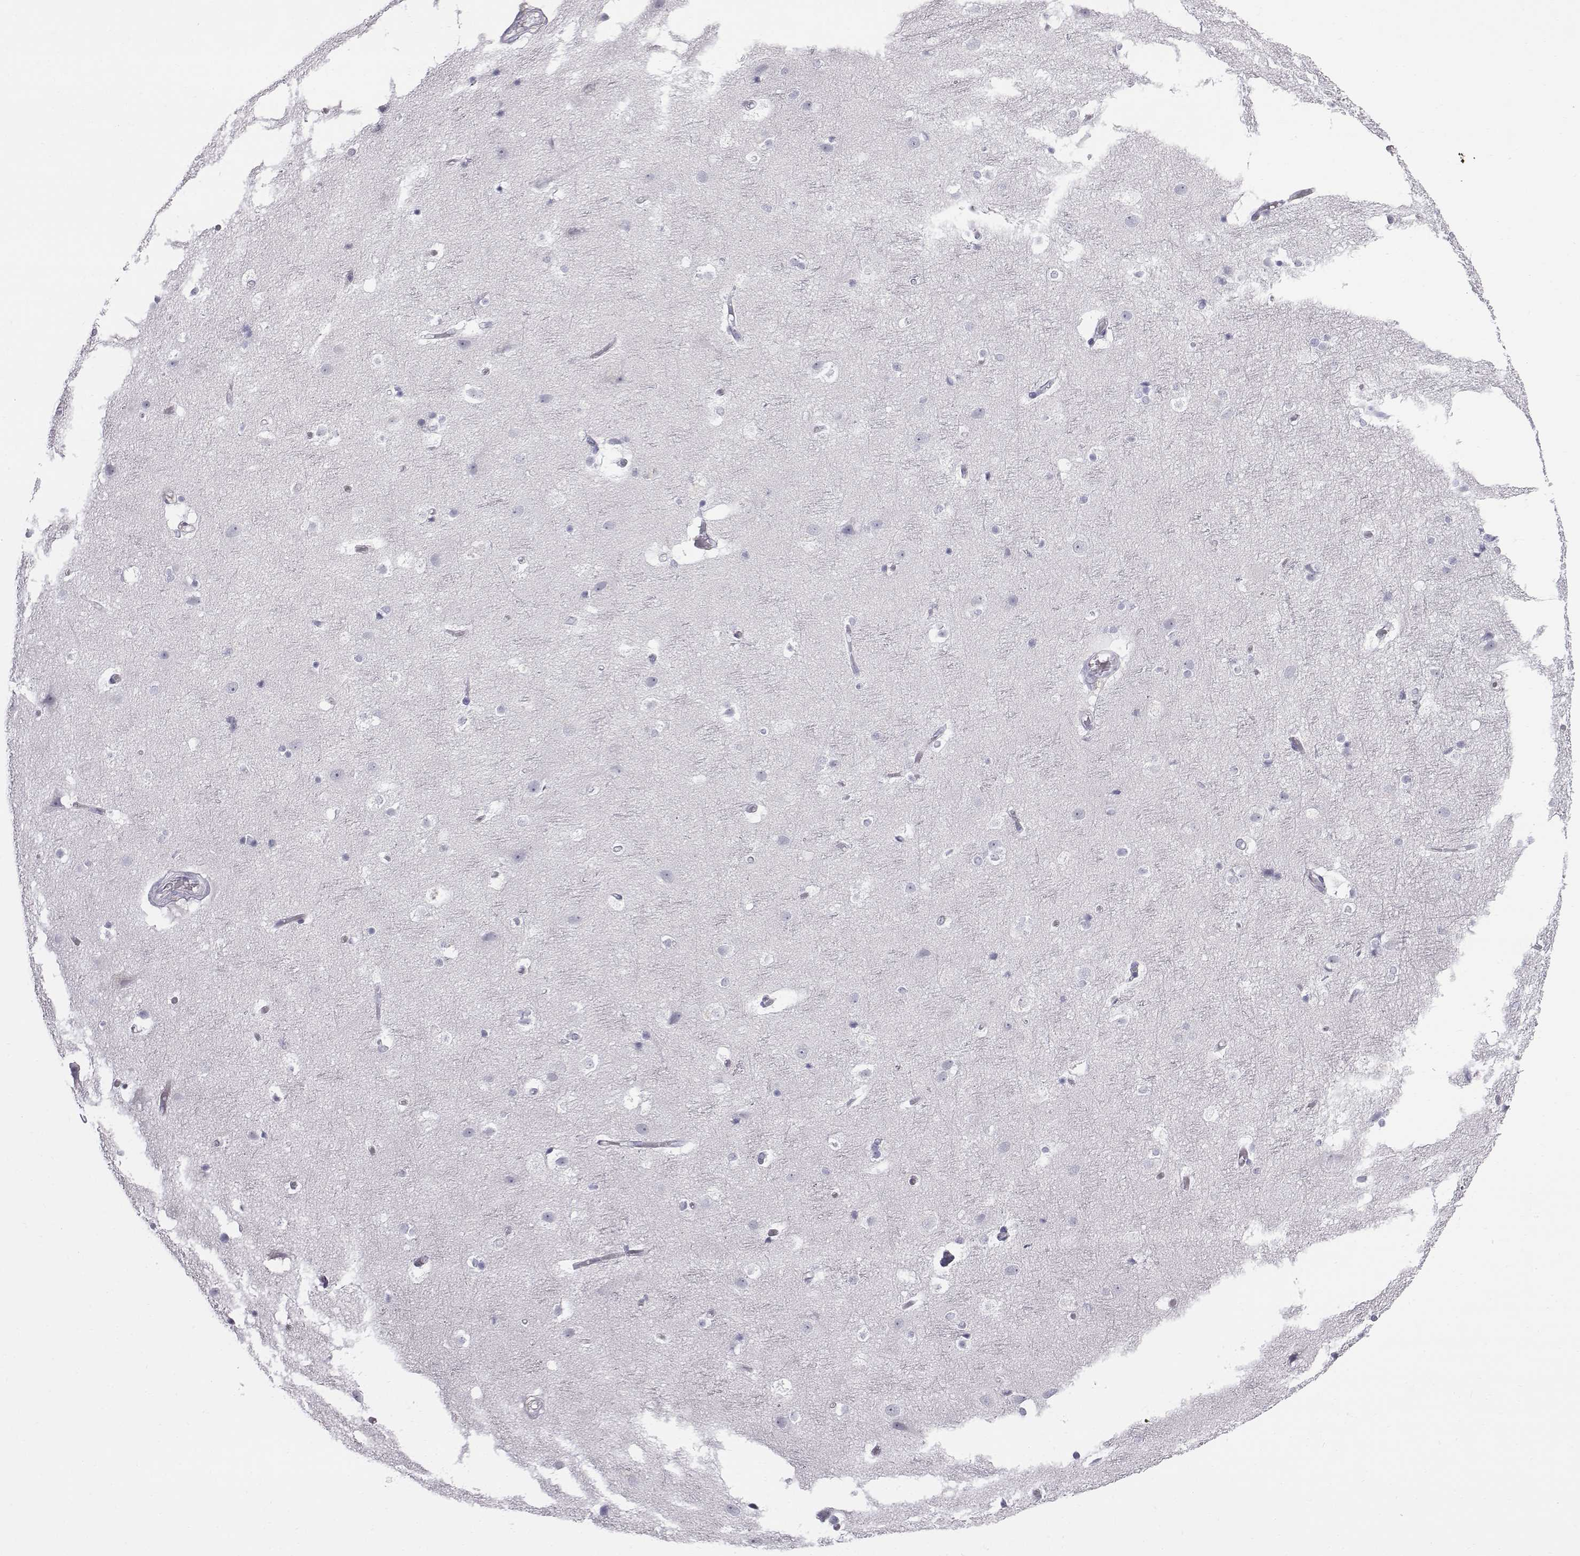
{"staining": {"intensity": "negative", "quantity": "none", "location": "none"}, "tissue": "cerebral cortex", "cell_type": "Endothelial cells", "image_type": "normal", "snomed": [{"axis": "morphology", "description": "Normal tissue, NOS"}, {"axis": "topography", "description": "Cerebral cortex"}], "caption": "Immunohistochemistry (IHC) micrograph of benign human cerebral cortex stained for a protein (brown), which exhibits no positivity in endothelial cells. (IHC, brightfield microscopy, high magnification).", "gene": "C6orf58", "patient": {"sex": "female", "age": 52}}